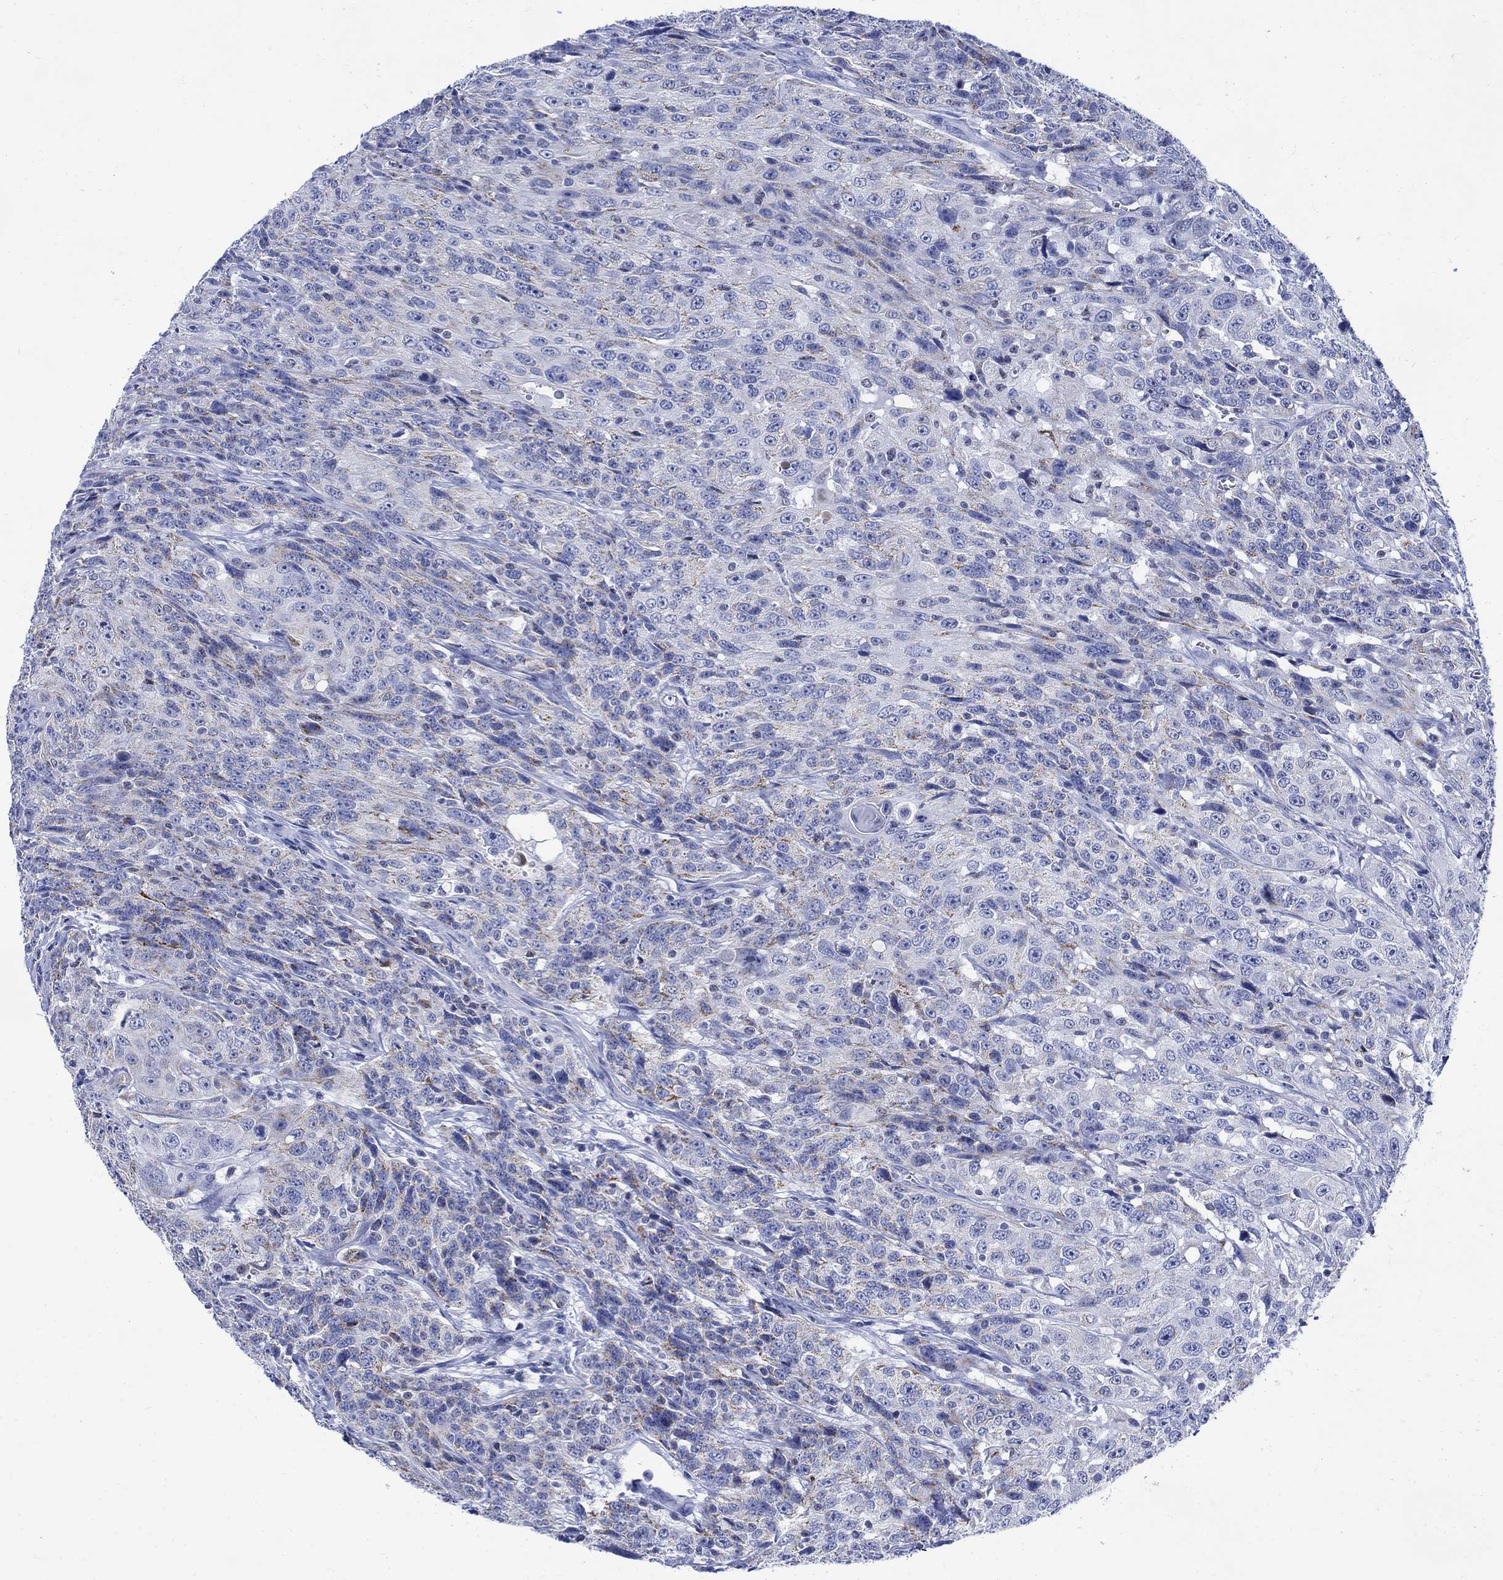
{"staining": {"intensity": "weak", "quantity": "<25%", "location": "cytoplasmic/membranous"}, "tissue": "urothelial cancer", "cell_type": "Tumor cells", "image_type": "cancer", "snomed": [{"axis": "morphology", "description": "Urothelial carcinoma, NOS"}, {"axis": "morphology", "description": "Urothelial carcinoma, High grade"}, {"axis": "topography", "description": "Urinary bladder"}], "caption": "There is no significant expression in tumor cells of urothelial cancer. (DAB (3,3'-diaminobenzidine) immunohistochemistry (IHC) with hematoxylin counter stain).", "gene": "CPLX2", "patient": {"sex": "female", "age": 73}}